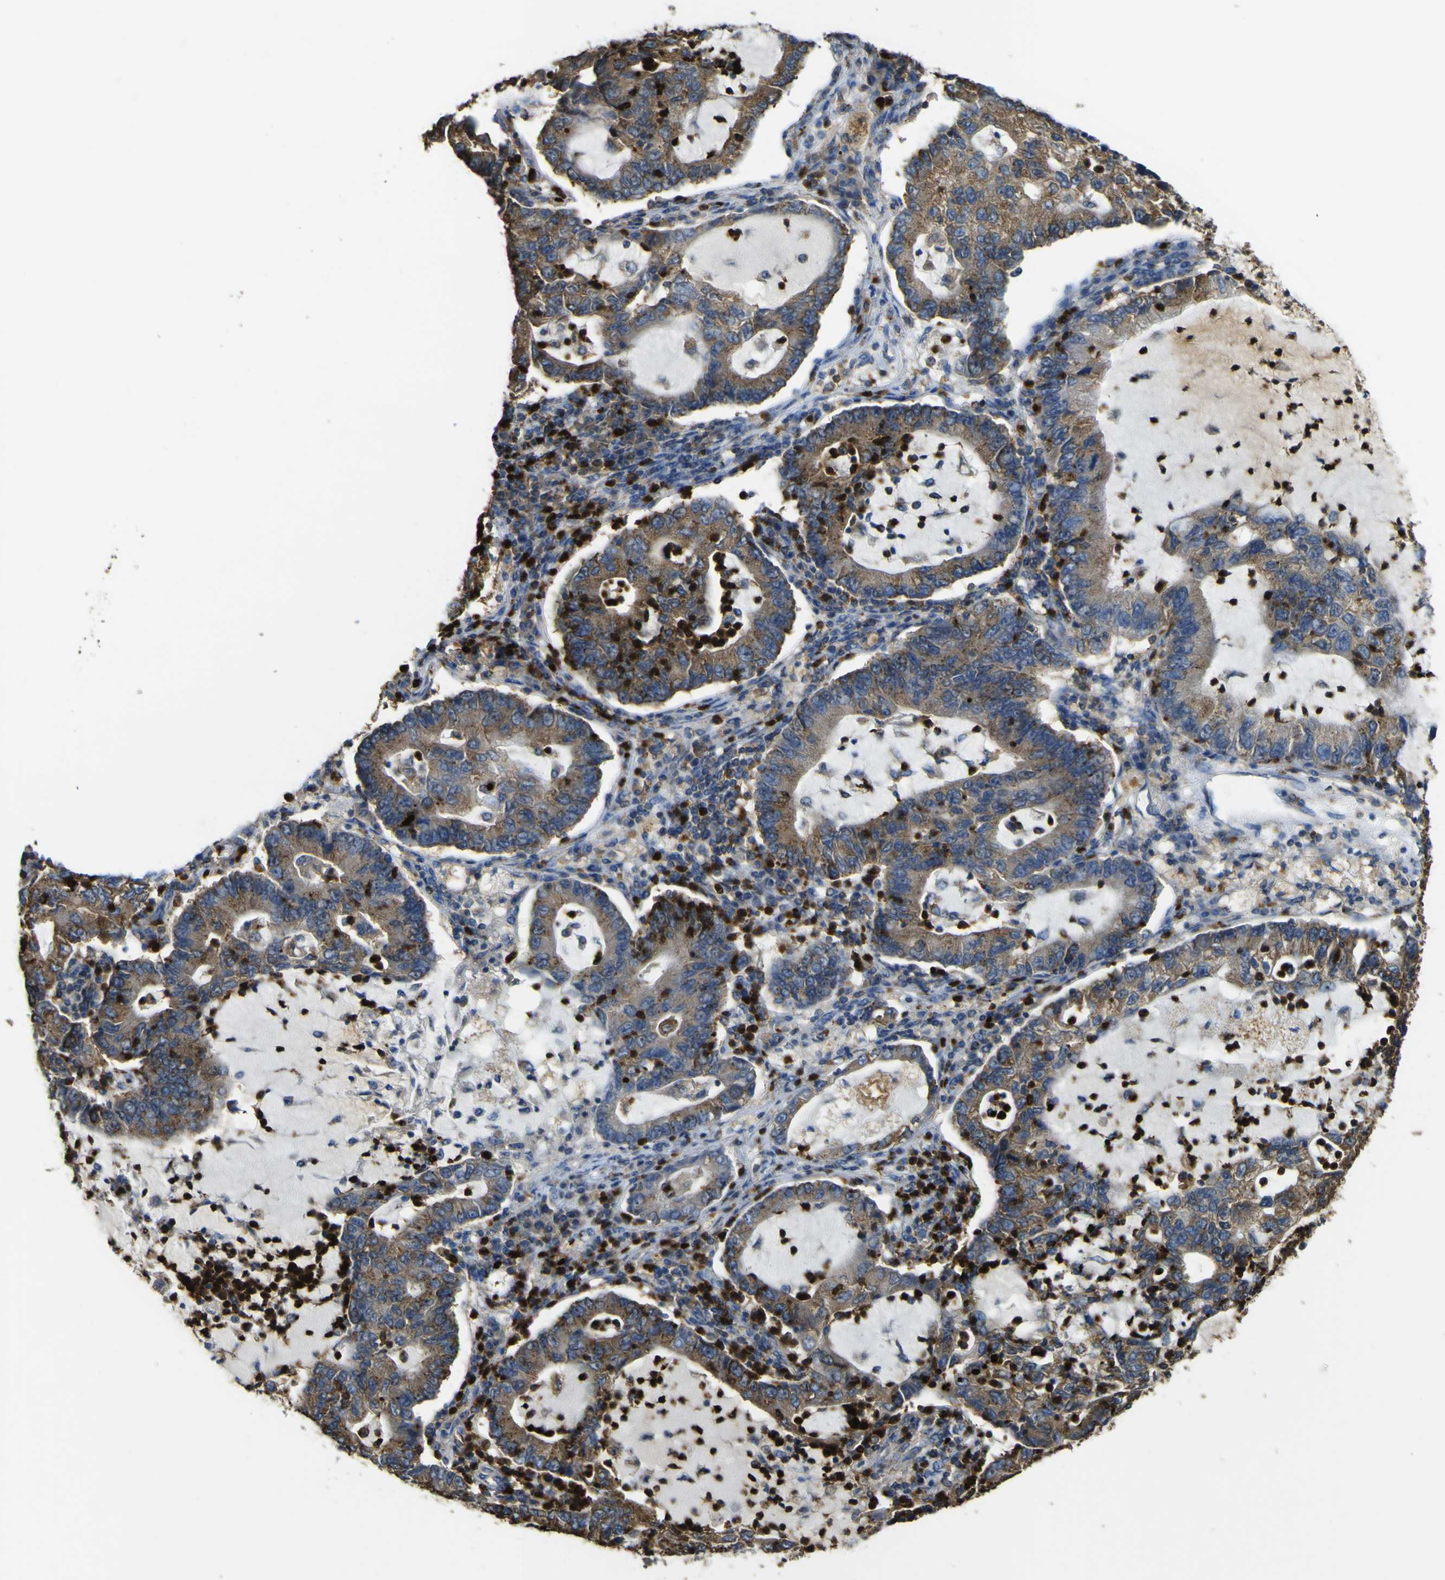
{"staining": {"intensity": "moderate", "quantity": ">75%", "location": "cytoplasmic/membranous"}, "tissue": "lung cancer", "cell_type": "Tumor cells", "image_type": "cancer", "snomed": [{"axis": "morphology", "description": "Adenocarcinoma, NOS"}, {"axis": "topography", "description": "Lung"}], "caption": "Immunohistochemical staining of human lung adenocarcinoma exhibits moderate cytoplasmic/membranous protein staining in approximately >75% of tumor cells. The staining was performed using DAB to visualize the protein expression in brown, while the nuclei were stained in blue with hematoxylin (Magnification: 20x).", "gene": "ACSL3", "patient": {"sex": "female", "age": 51}}